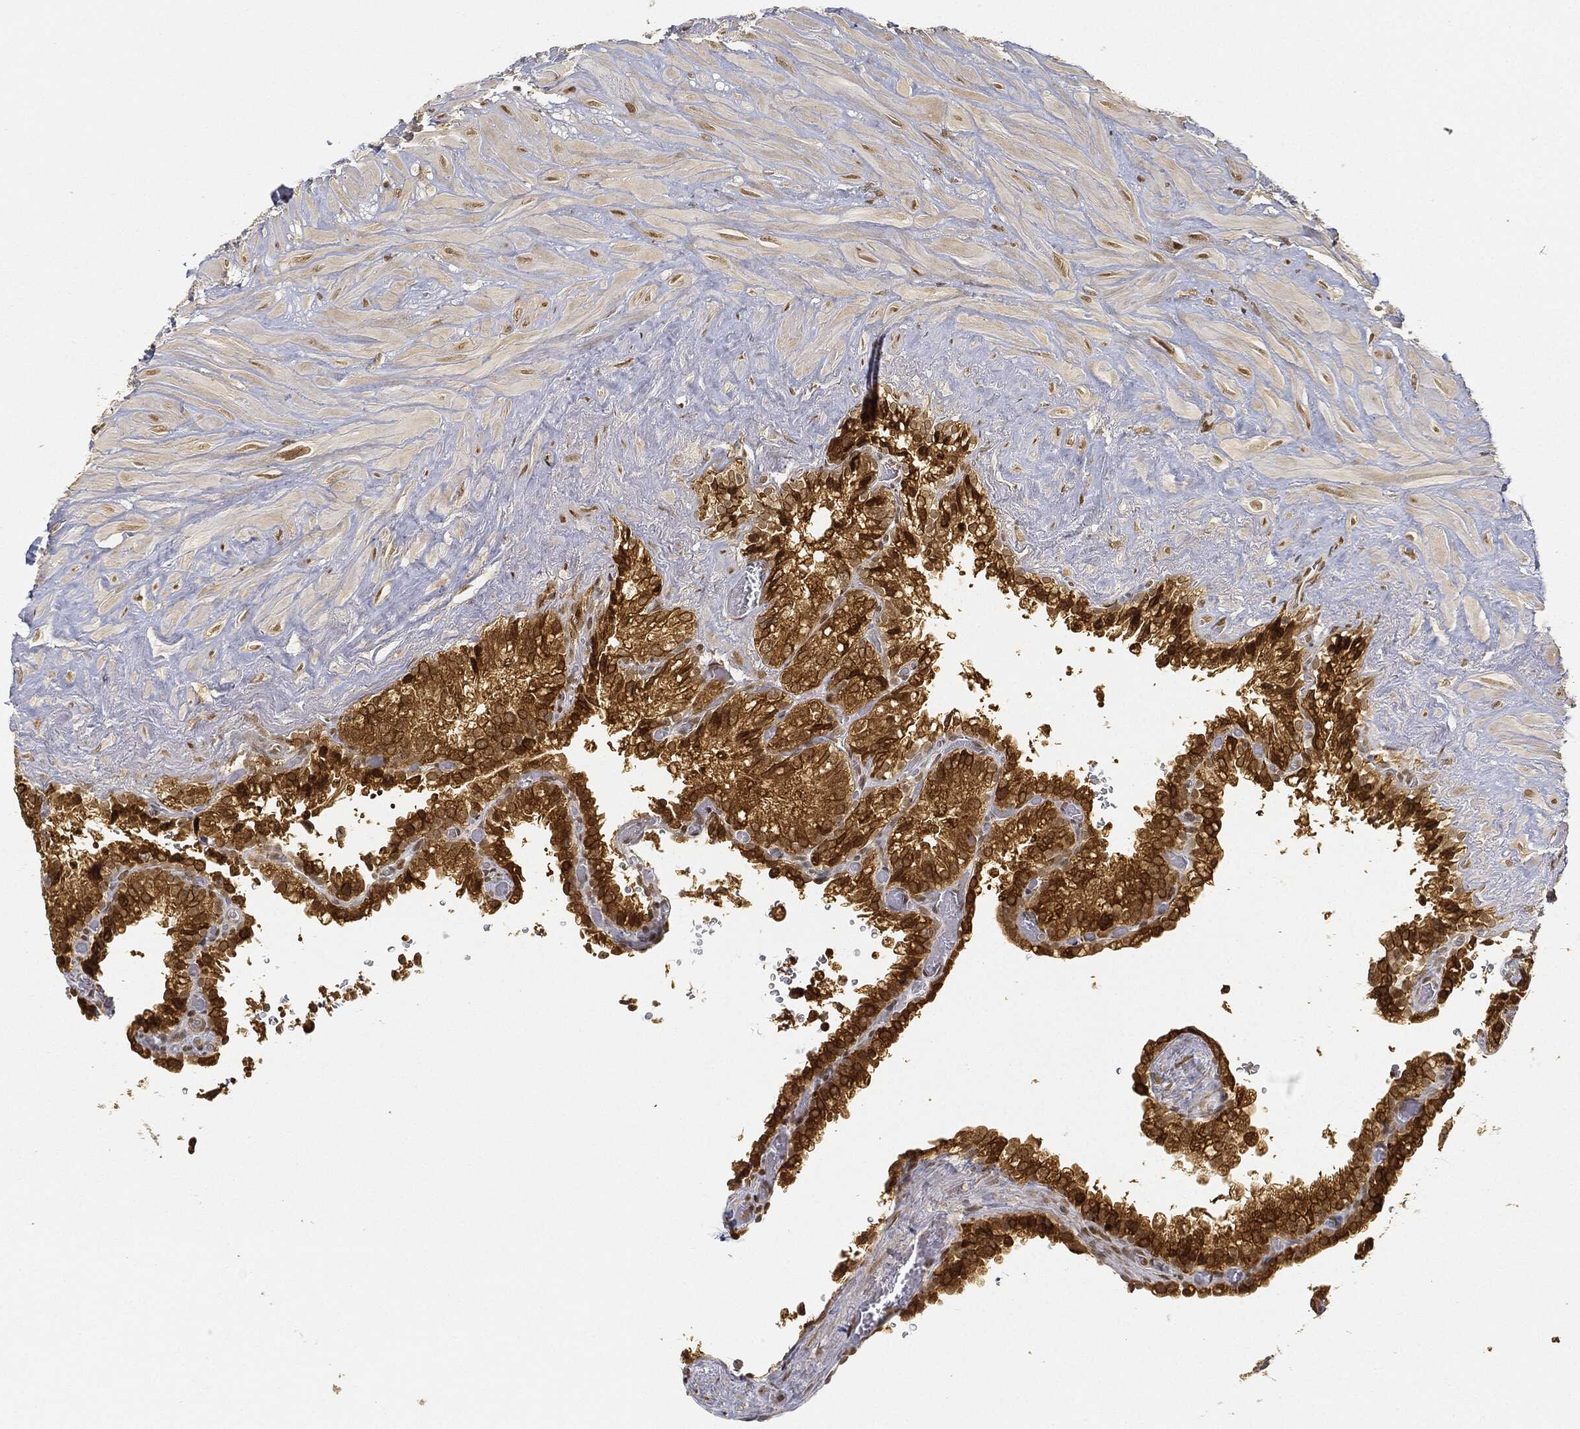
{"staining": {"intensity": "strong", "quantity": "25%-75%", "location": "cytoplasmic/membranous"}, "tissue": "seminal vesicle", "cell_type": "Glandular cells", "image_type": "normal", "snomed": [{"axis": "morphology", "description": "Normal tissue, NOS"}, {"axis": "topography", "description": "Seminal veicle"}], "caption": "Glandular cells demonstrate high levels of strong cytoplasmic/membranous expression in approximately 25%-75% of cells in unremarkable seminal vesicle.", "gene": "CIB1", "patient": {"sex": "male", "age": 67}}